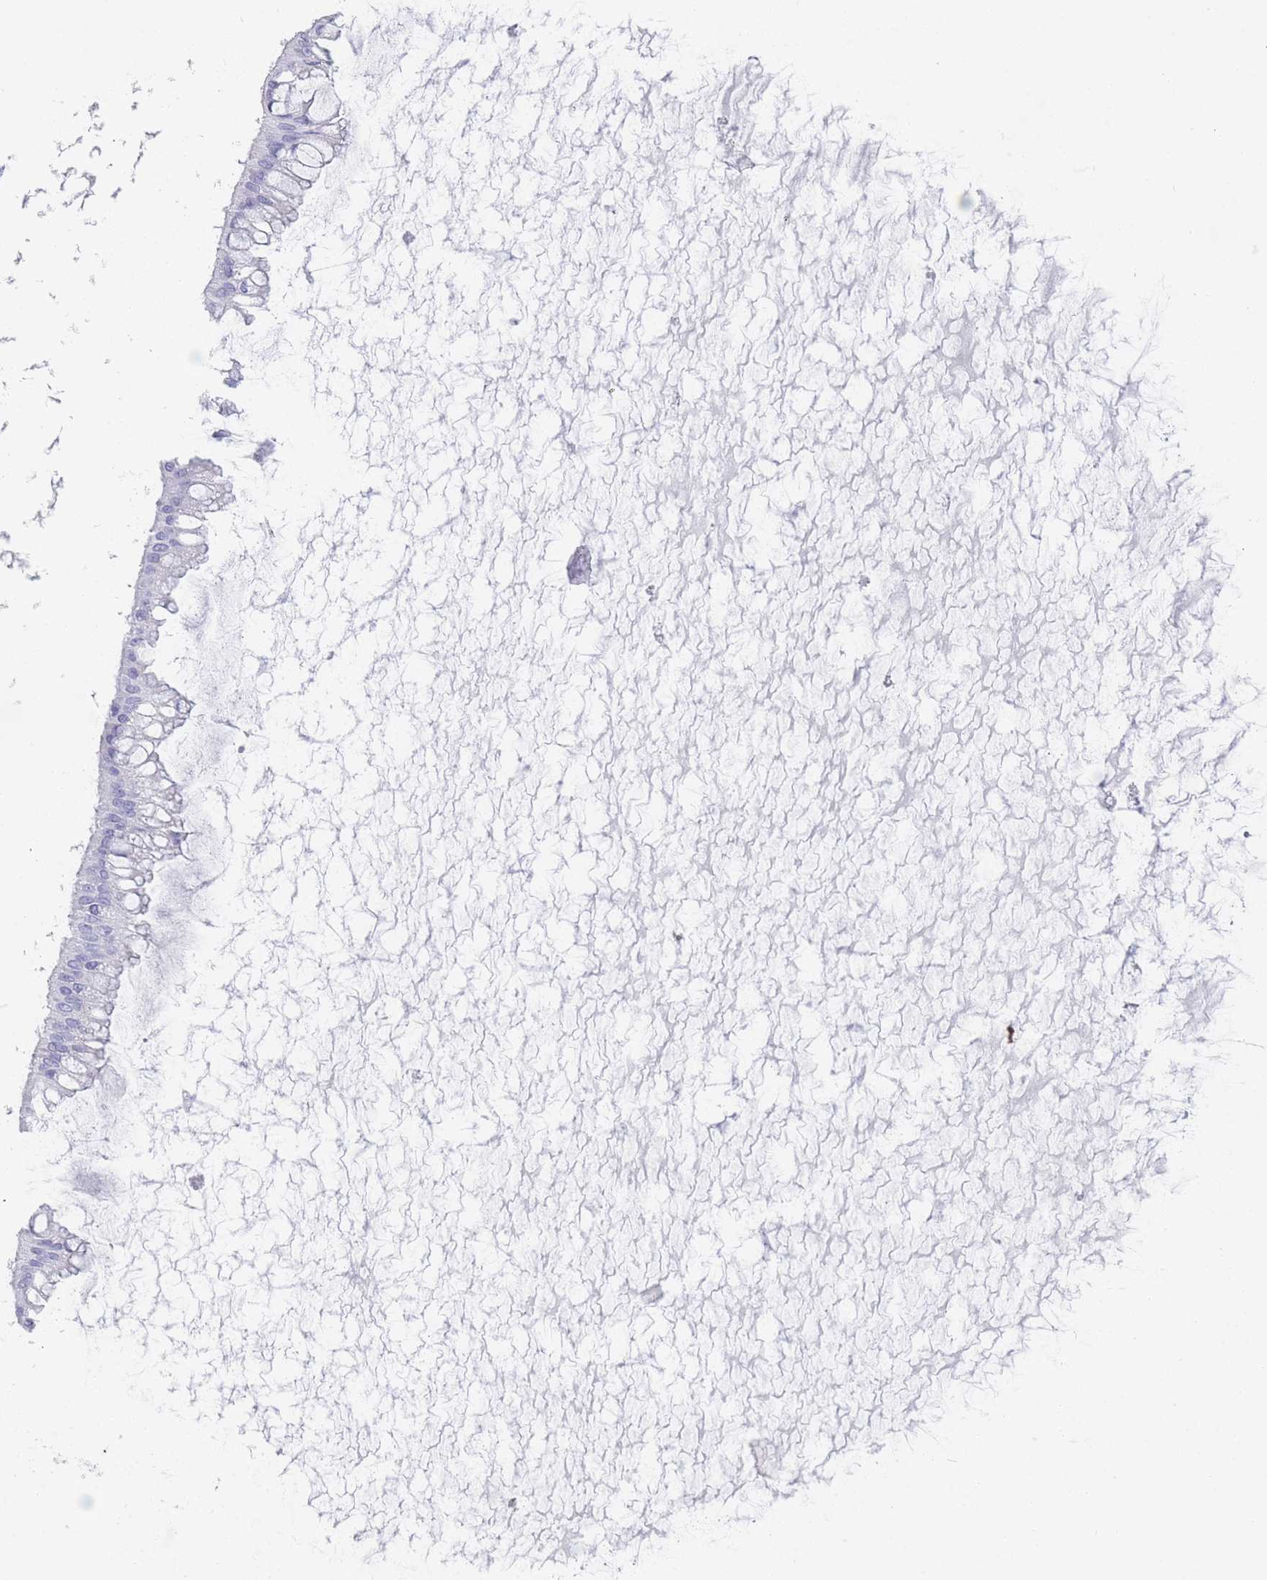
{"staining": {"intensity": "negative", "quantity": "none", "location": "none"}, "tissue": "ovarian cancer", "cell_type": "Tumor cells", "image_type": "cancer", "snomed": [{"axis": "morphology", "description": "Cystadenocarcinoma, mucinous, NOS"}, {"axis": "topography", "description": "Ovary"}], "caption": "An immunohistochemistry (IHC) image of mucinous cystadenocarcinoma (ovarian) is shown. There is no staining in tumor cells of mucinous cystadenocarcinoma (ovarian).", "gene": "OR5D16", "patient": {"sex": "female", "age": 73}}